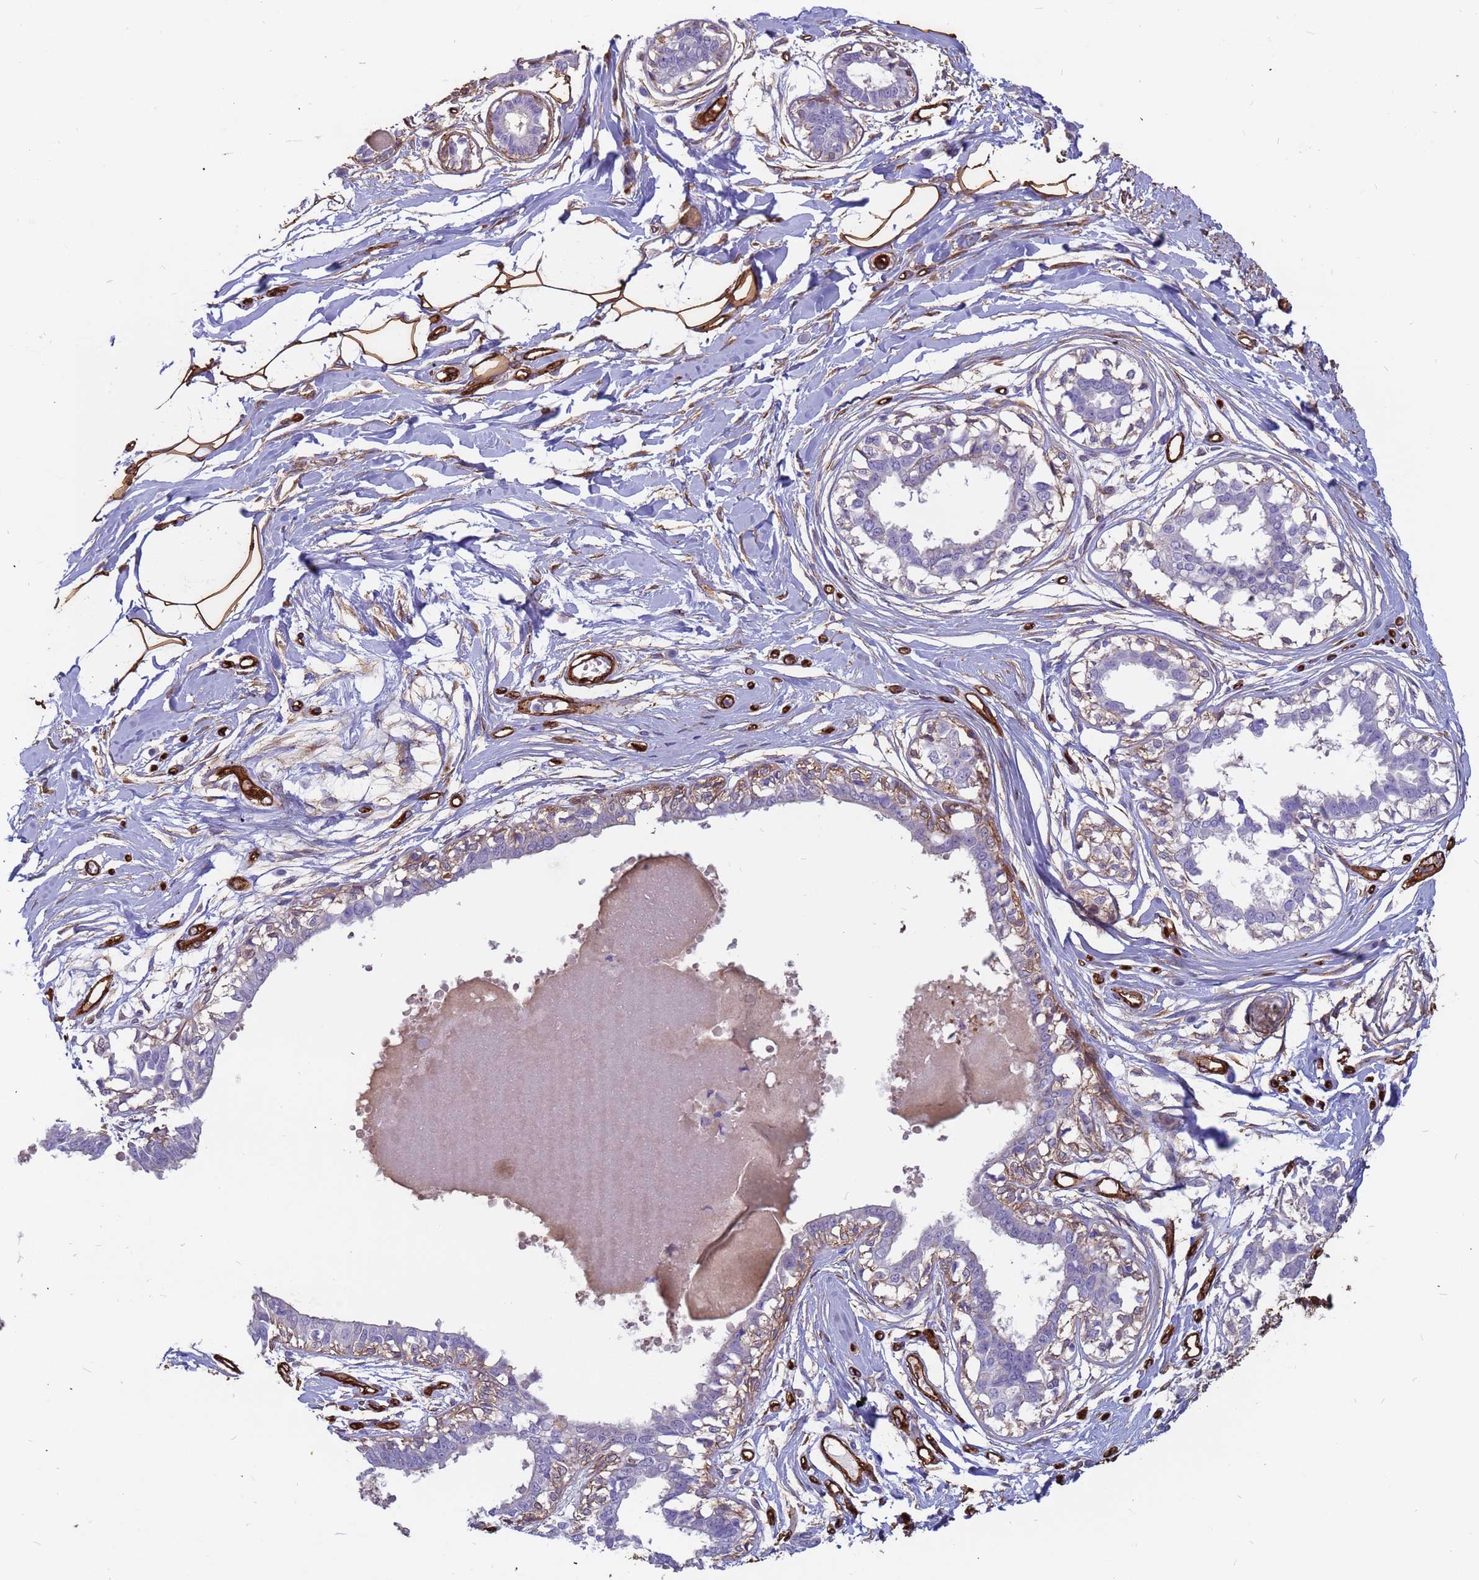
{"staining": {"intensity": "moderate", "quantity": "25%-75%", "location": "cytoplasmic/membranous"}, "tissue": "breast", "cell_type": "Adipocytes", "image_type": "normal", "snomed": [{"axis": "morphology", "description": "Normal tissue, NOS"}, {"axis": "topography", "description": "Breast"}], "caption": "Adipocytes display medium levels of moderate cytoplasmic/membranous staining in about 25%-75% of cells in benign human breast.", "gene": "EHD2", "patient": {"sex": "female", "age": 45}}